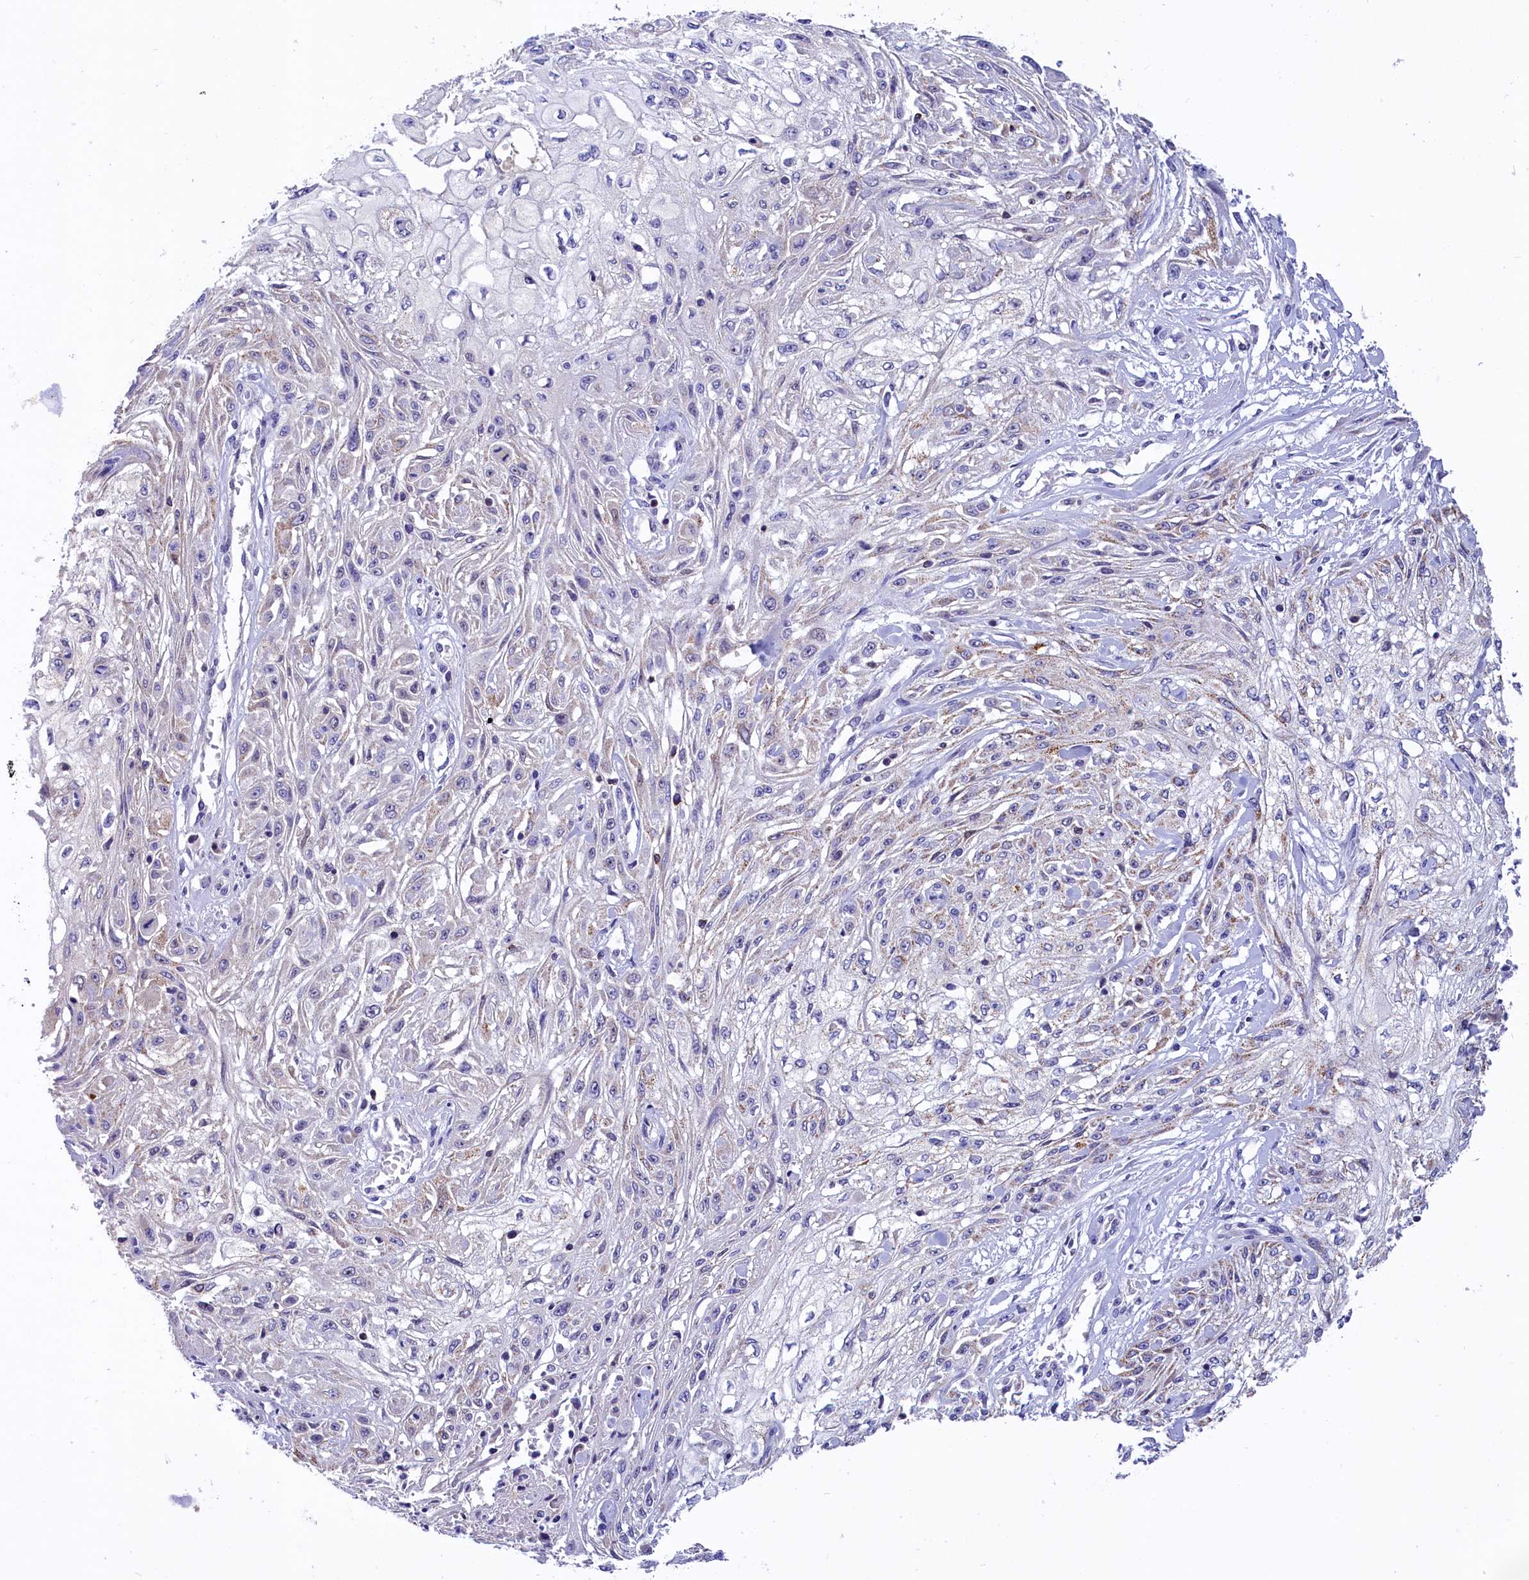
{"staining": {"intensity": "negative", "quantity": "none", "location": "none"}, "tissue": "skin cancer", "cell_type": "Tumor cells", "image_type": "cancer", "snomed": [{"axis": "morphology", "description": "Squamous cell carcinoma, NOS"}, {"axis": "morphology", "description": "Squamous cell carcinoma, metastatic, NOS"}, {"axis": "topography", "description": "Skin"}, {"axis": "topography", "description": "Lymph node"}], "caption": "Tumor cells show no significant expression in skin cancer (squamous cell carcinoma).", "gene": "ABAT", "patient": {"sex": "male", "age": 75}}